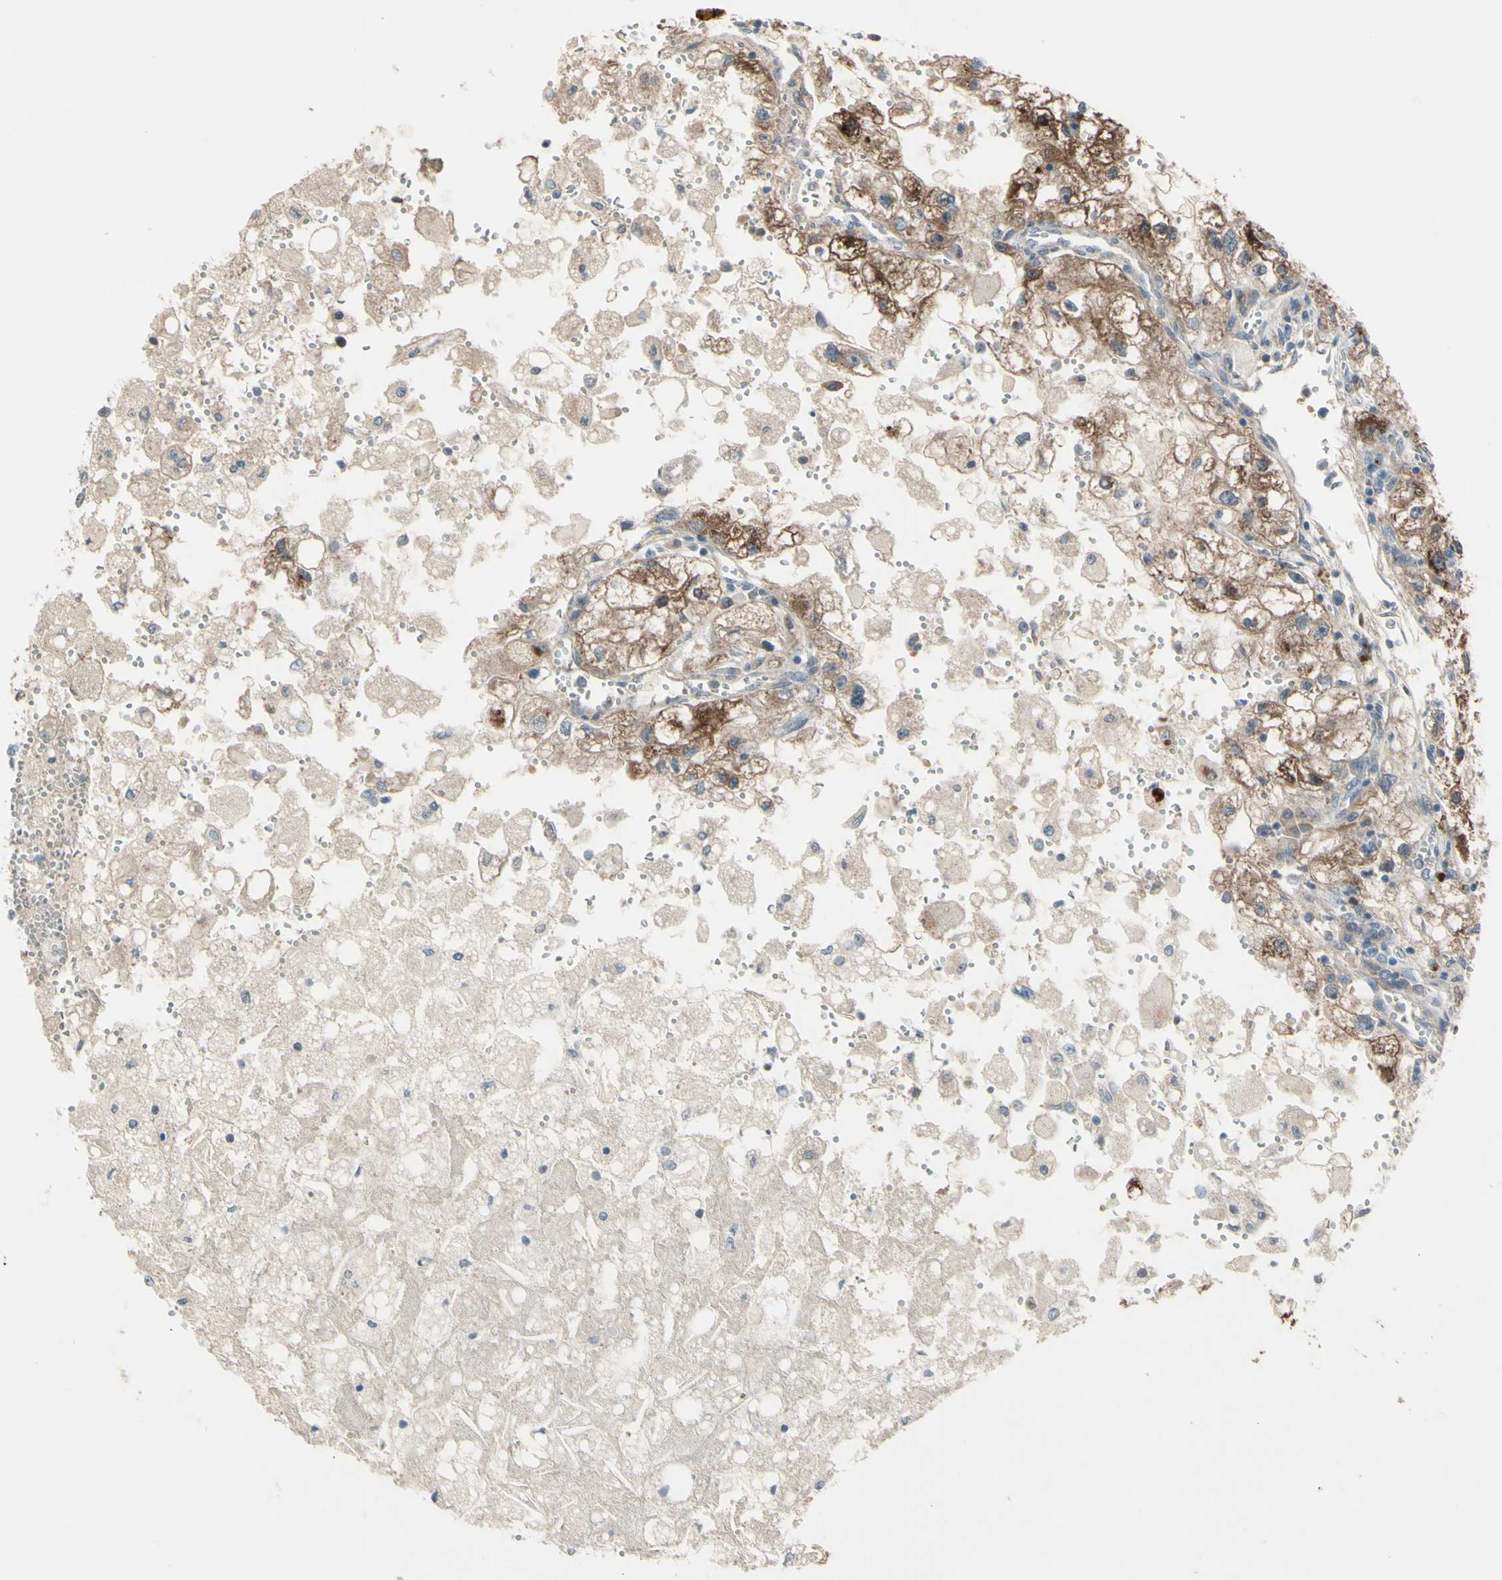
{"staining": {"intensity": "moderate", "quantity": ">75%", "location": "cytoplasmic/membranous"}, "tissue": "renal cancer", "cell_type": "Tumor cells", "image_type": "cancer", "snomed": [{"axis": "morphology", "description": "Adenocarcinoma, NOS"}, {"axis": "topography", "description": "Kidney"}], "caption": "DAB immunohistochemical staining of human renal adenocarcinoma displays moderate cytoplasmic/membranous protein positivity in about >75% of tumor cells. Using DAB (3,3'-diaminobenzidine) (brown) and hematoxylin (blue) stains, captured at high magnification using brightfield microscopy.", "gene": "AFP", "patient": {"sex": "female", "age": 70}}